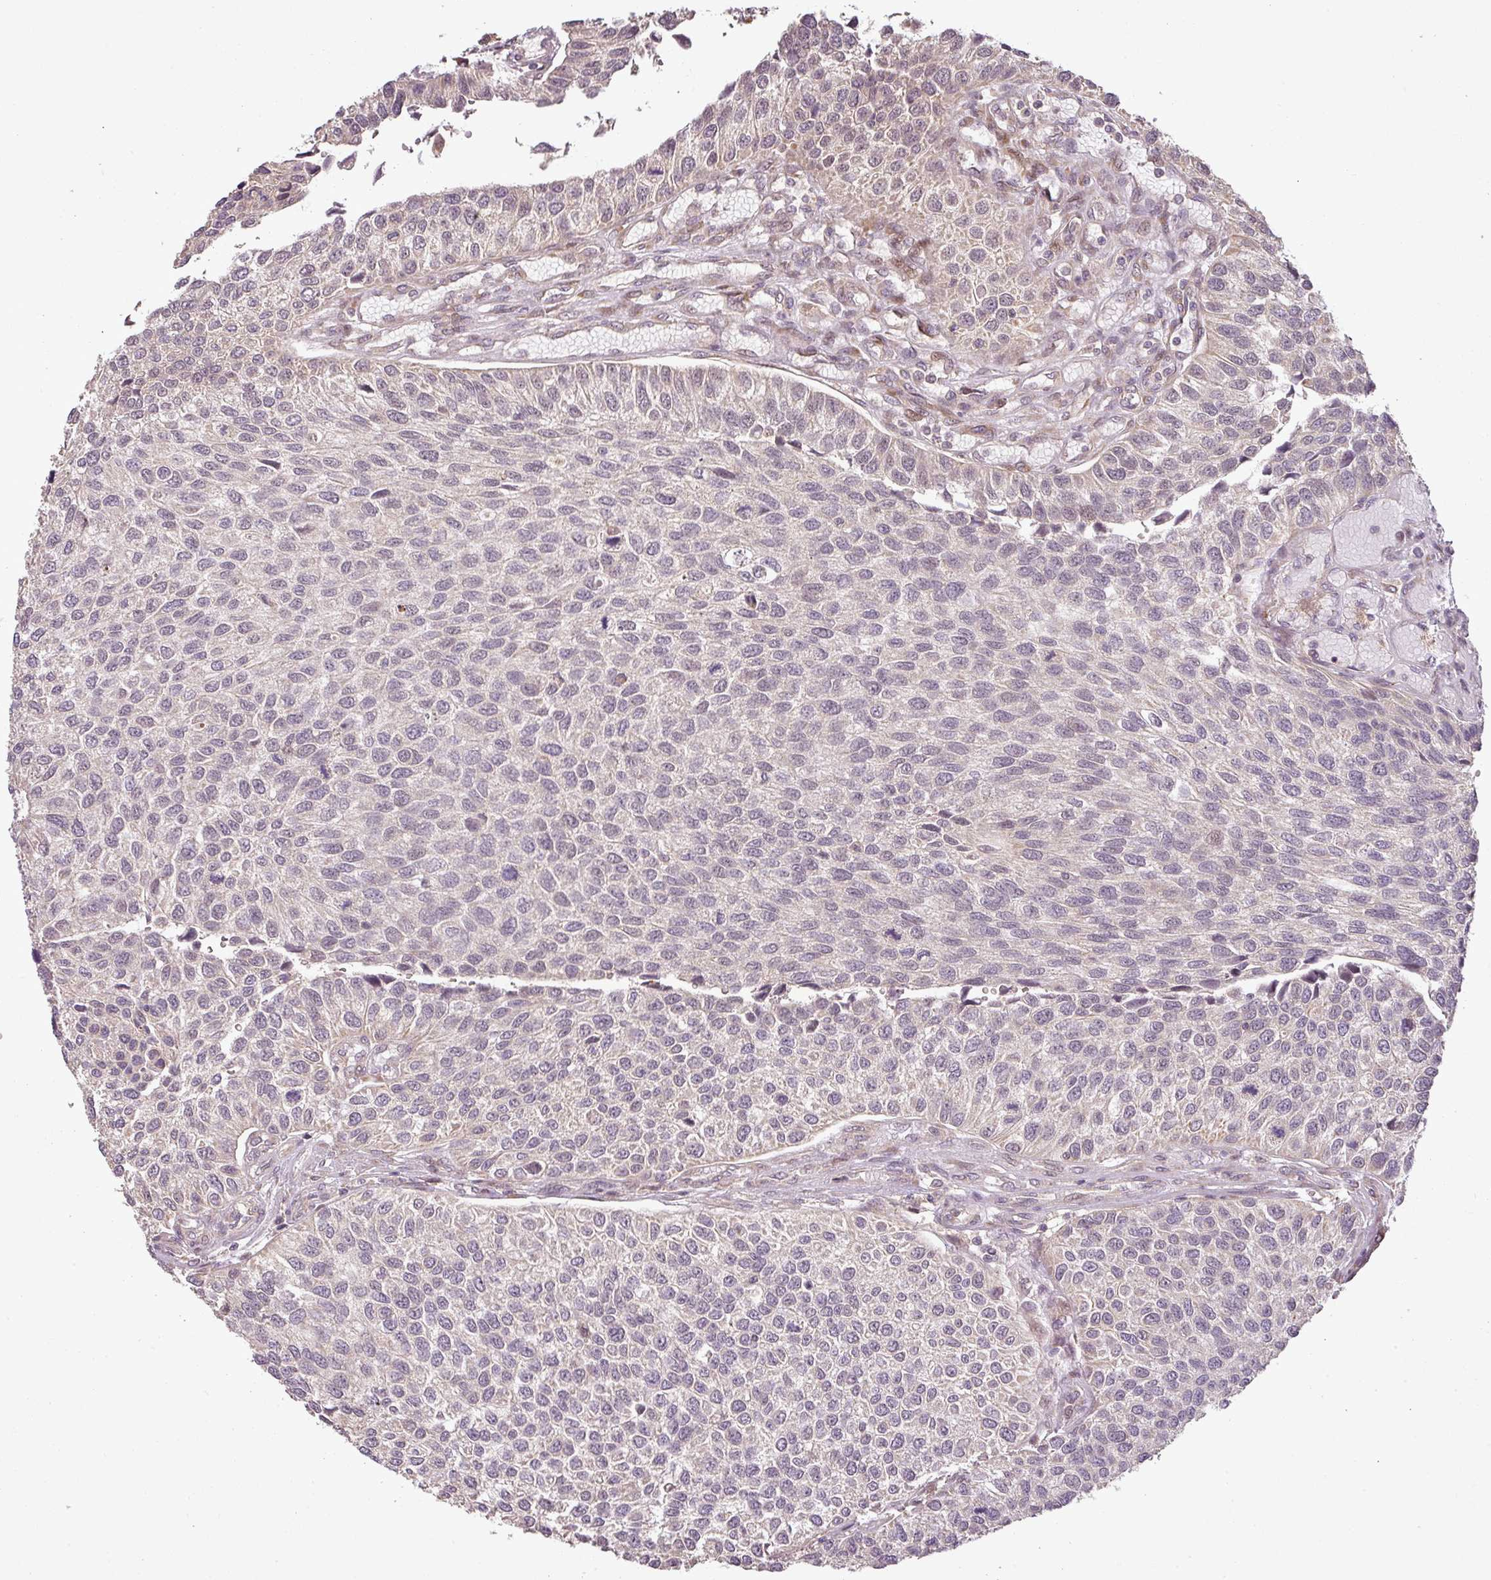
{"staining": {"intensity": "negative", "quantity": "none", "location": "none"}, "tissue": "urothelial cancer", "cell_type": "Tumor cells", "image_type": "cancer", "snomed": [{"axis": "morphology", "description": "Urothelial carcinoma, NOS"}, {"axis": "topography", "description": "Urinary bladder"}], "caption": "Tumor cells show no significant protein staining in transitional cell carcinoma.", "gene": "FAIM", "patient": {"sex": "male", "age": 55}}